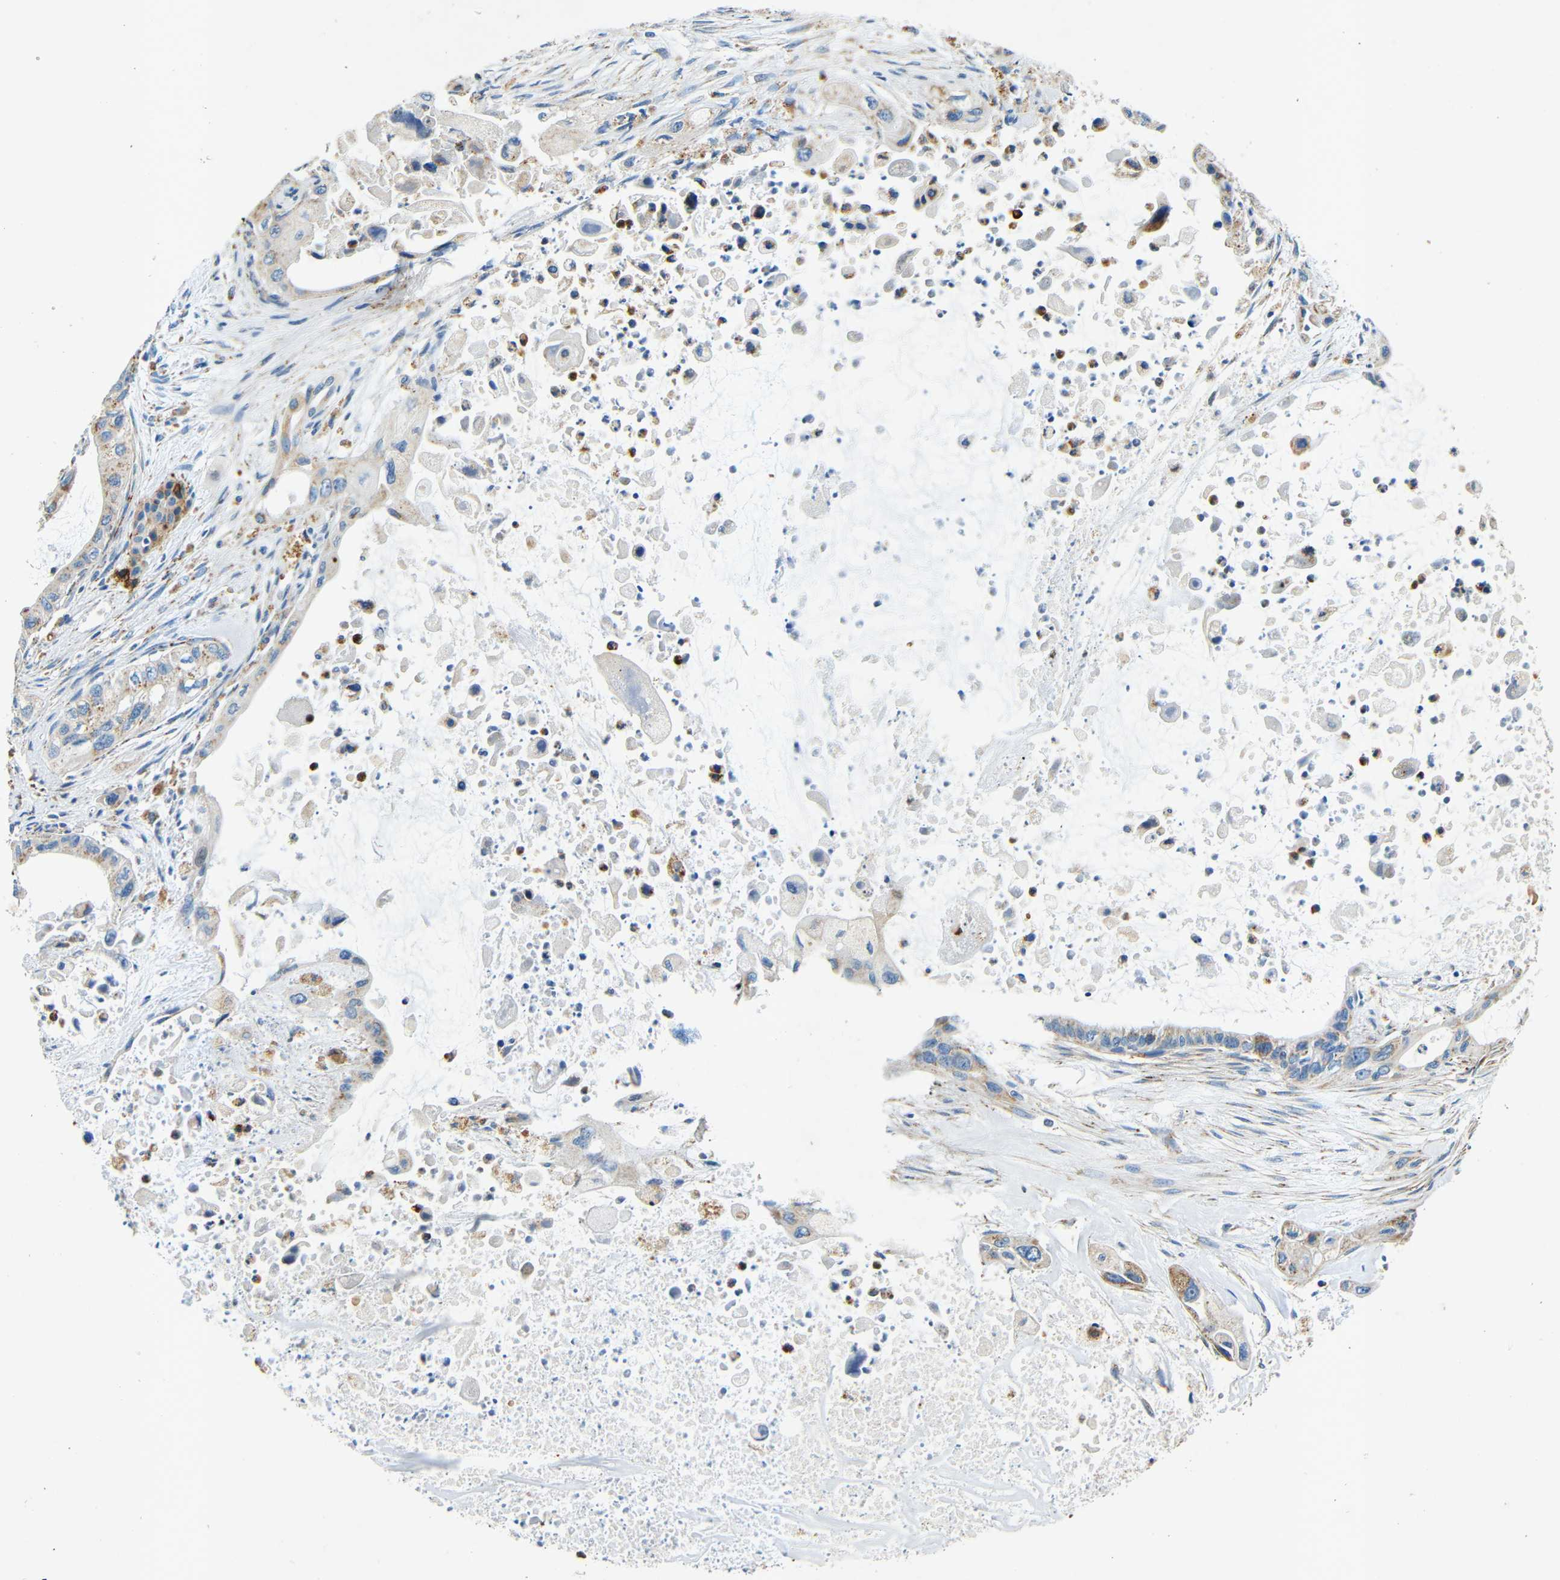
{"staining": {"intensity": "moderate", "quantity": "25%-75%", "location": "cytoplasmic/membranous"}, "tissue": "pancreatic cancer", "cell_type": "Tumor cells", "image_type": "cancer", "snomed": [{"axis": "morphology", "description": "Adenocarcinoma, NOS"}, {"axis": "topography", "description": "Pancreas"}], "caption": "IHC of human pancreatic cancer (adenocarcinoma) reveals medium levels of moderate cytoplasmic/membranous expression in approximately 25%-75% of tumor cells.", "gene": "GALNT18", "patient": {"sex": "male", "age": 73}}